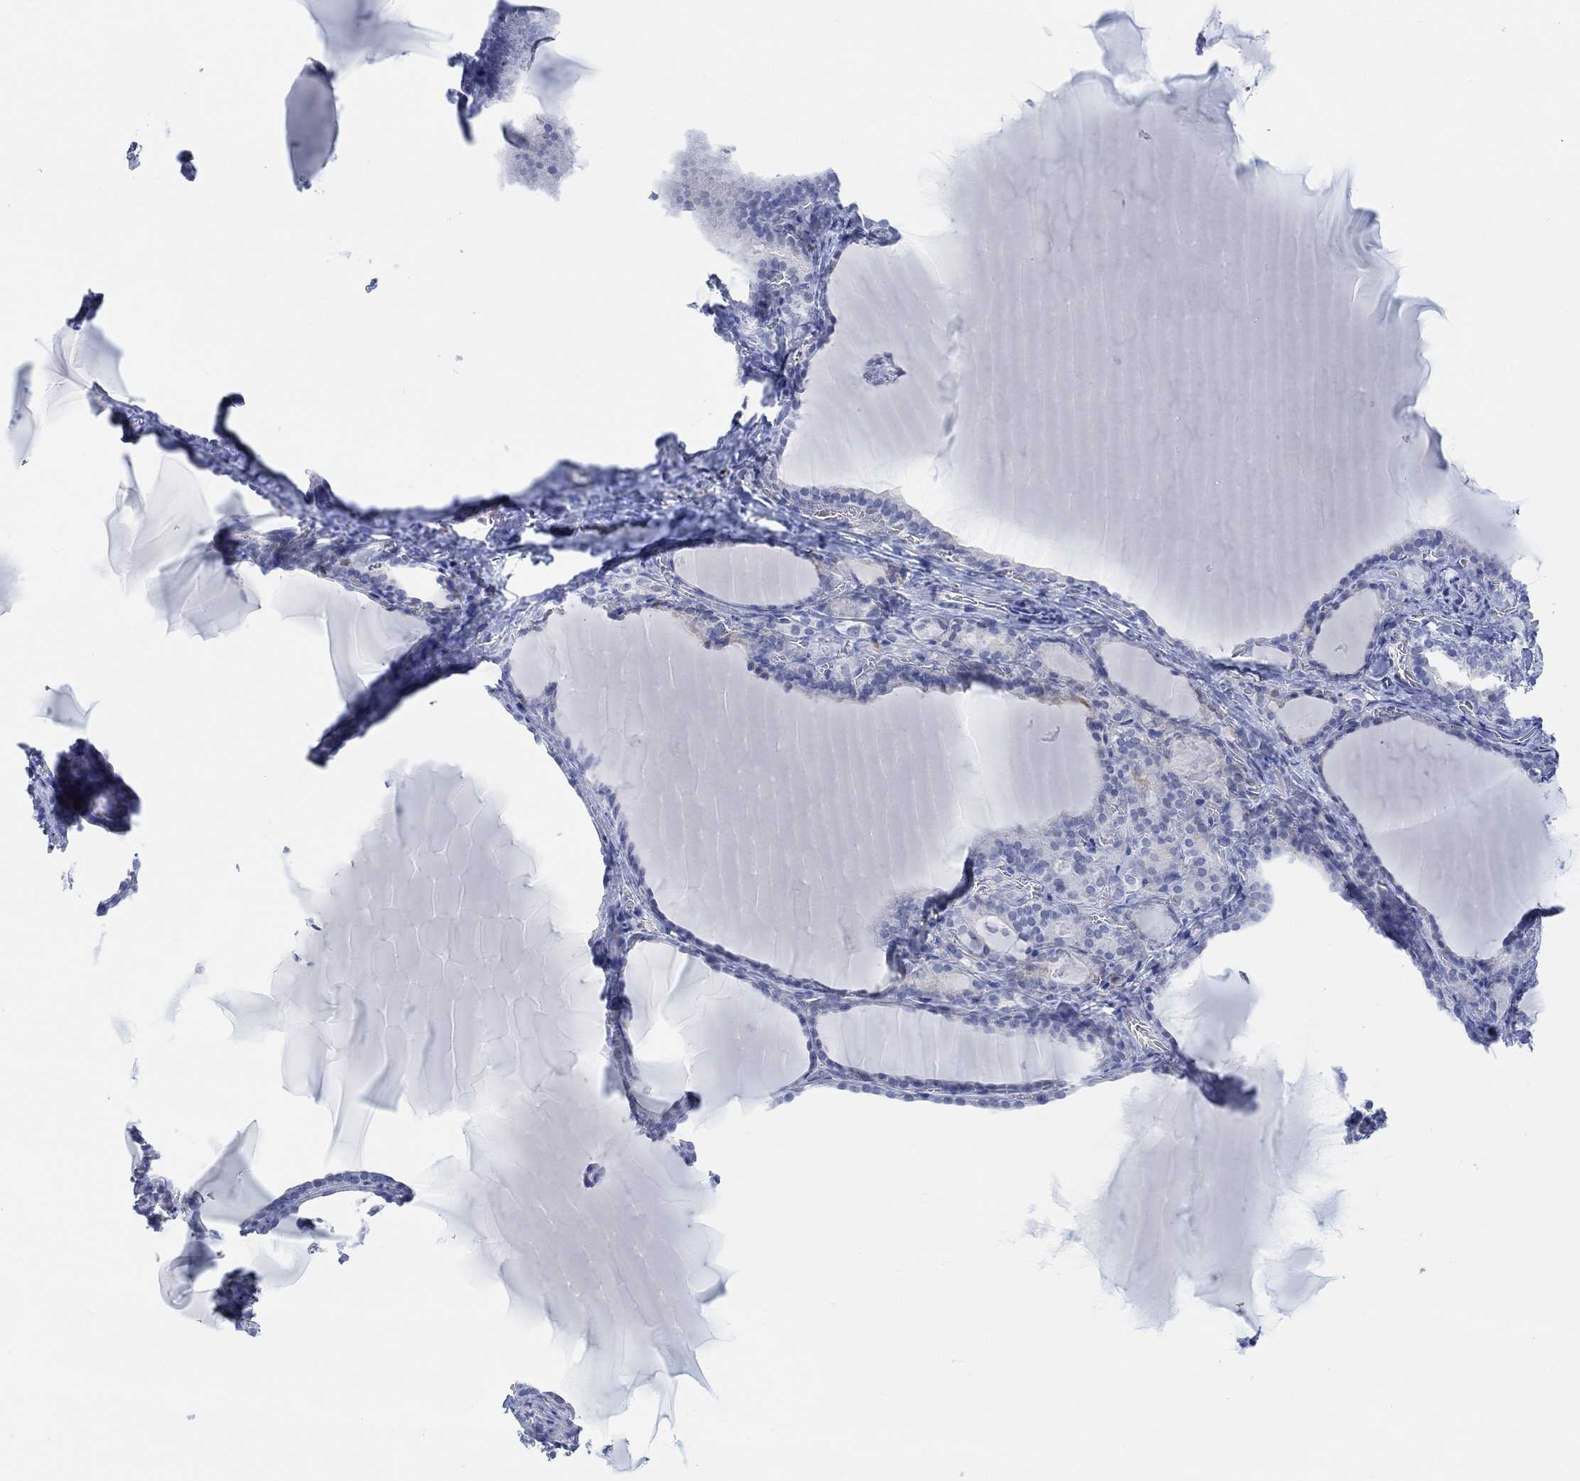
{"staining": {"intensity": "negative", "quantity": "none", "location": "none"}, "tissue": "thyroid gland", "cell_type": "Glandular cells", "image_type": "normal", "snomed": [{"axis": "morphology", "description": "Normal tissue, NOS"}, {"axis": "morphology", "description": "Hyperplasia, NOS"}, {"axis": "topography", "description": "Thyroid gland"}], "caption": "IHC histopathology image of unremarkable human thyroid gland stained for a protein (brown), which demonstrates no positivity in glandular cells.", "gene": "AK8", "patient": {"sex": "female", "age": 27}}